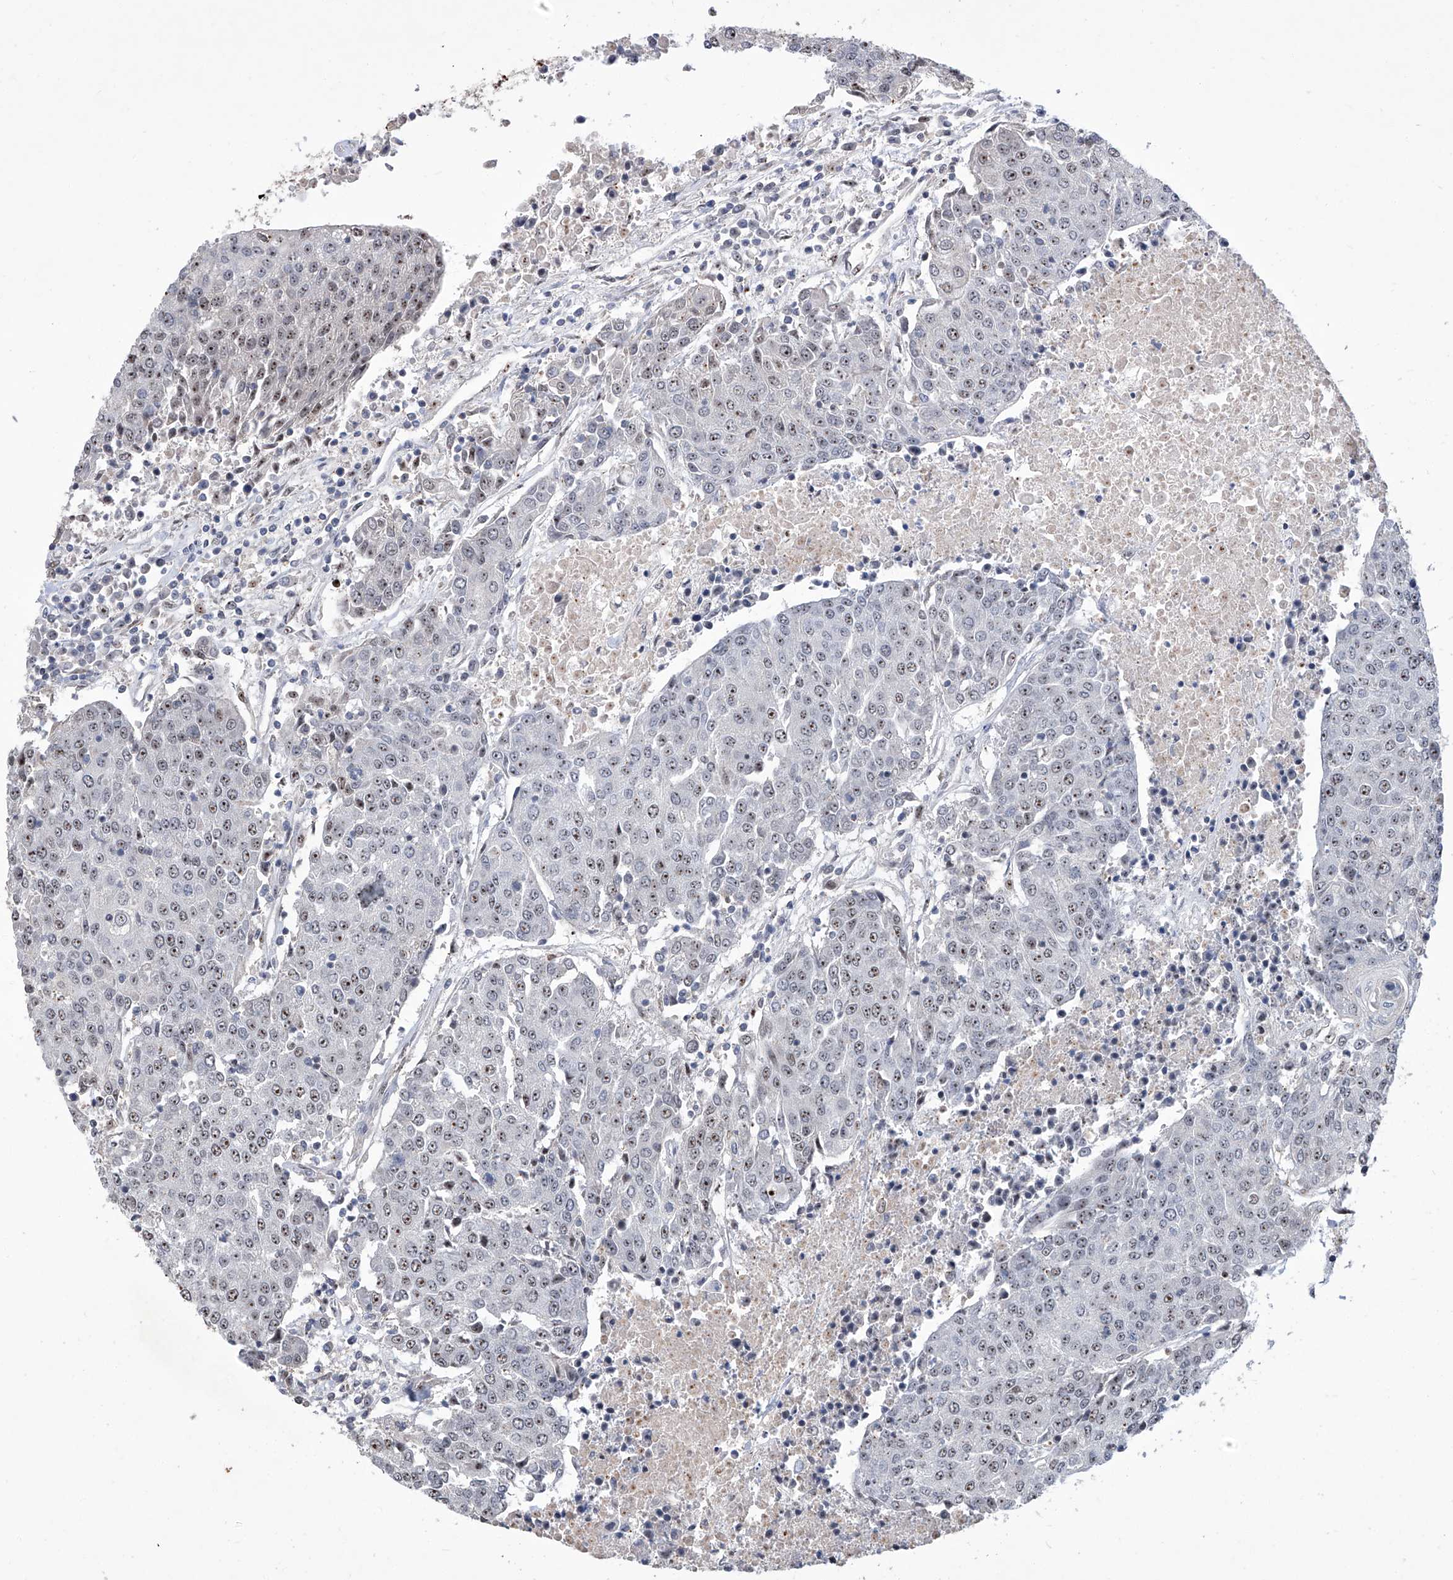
{"staining": {"intensity": "moderate", "quantity": ">75%", "location": "nuclear"}, "tissue": "urothelial cancer", "cell_type": "Tumor cells", "image_type": "cancer", "snomed": [{"axis": "morphology", "description": "Urothelial carcinoma, High grade"}, {"axis": "topography", "description": "Urinary bladder"}], "caption": "Immunohistochemistry of urothelial cancer exhibits medium levels of moderate nuclear expression in approximately >75% of tumor cells.", "gene": "CMTR1", "patient": {"sex": "female", "age": 85}}